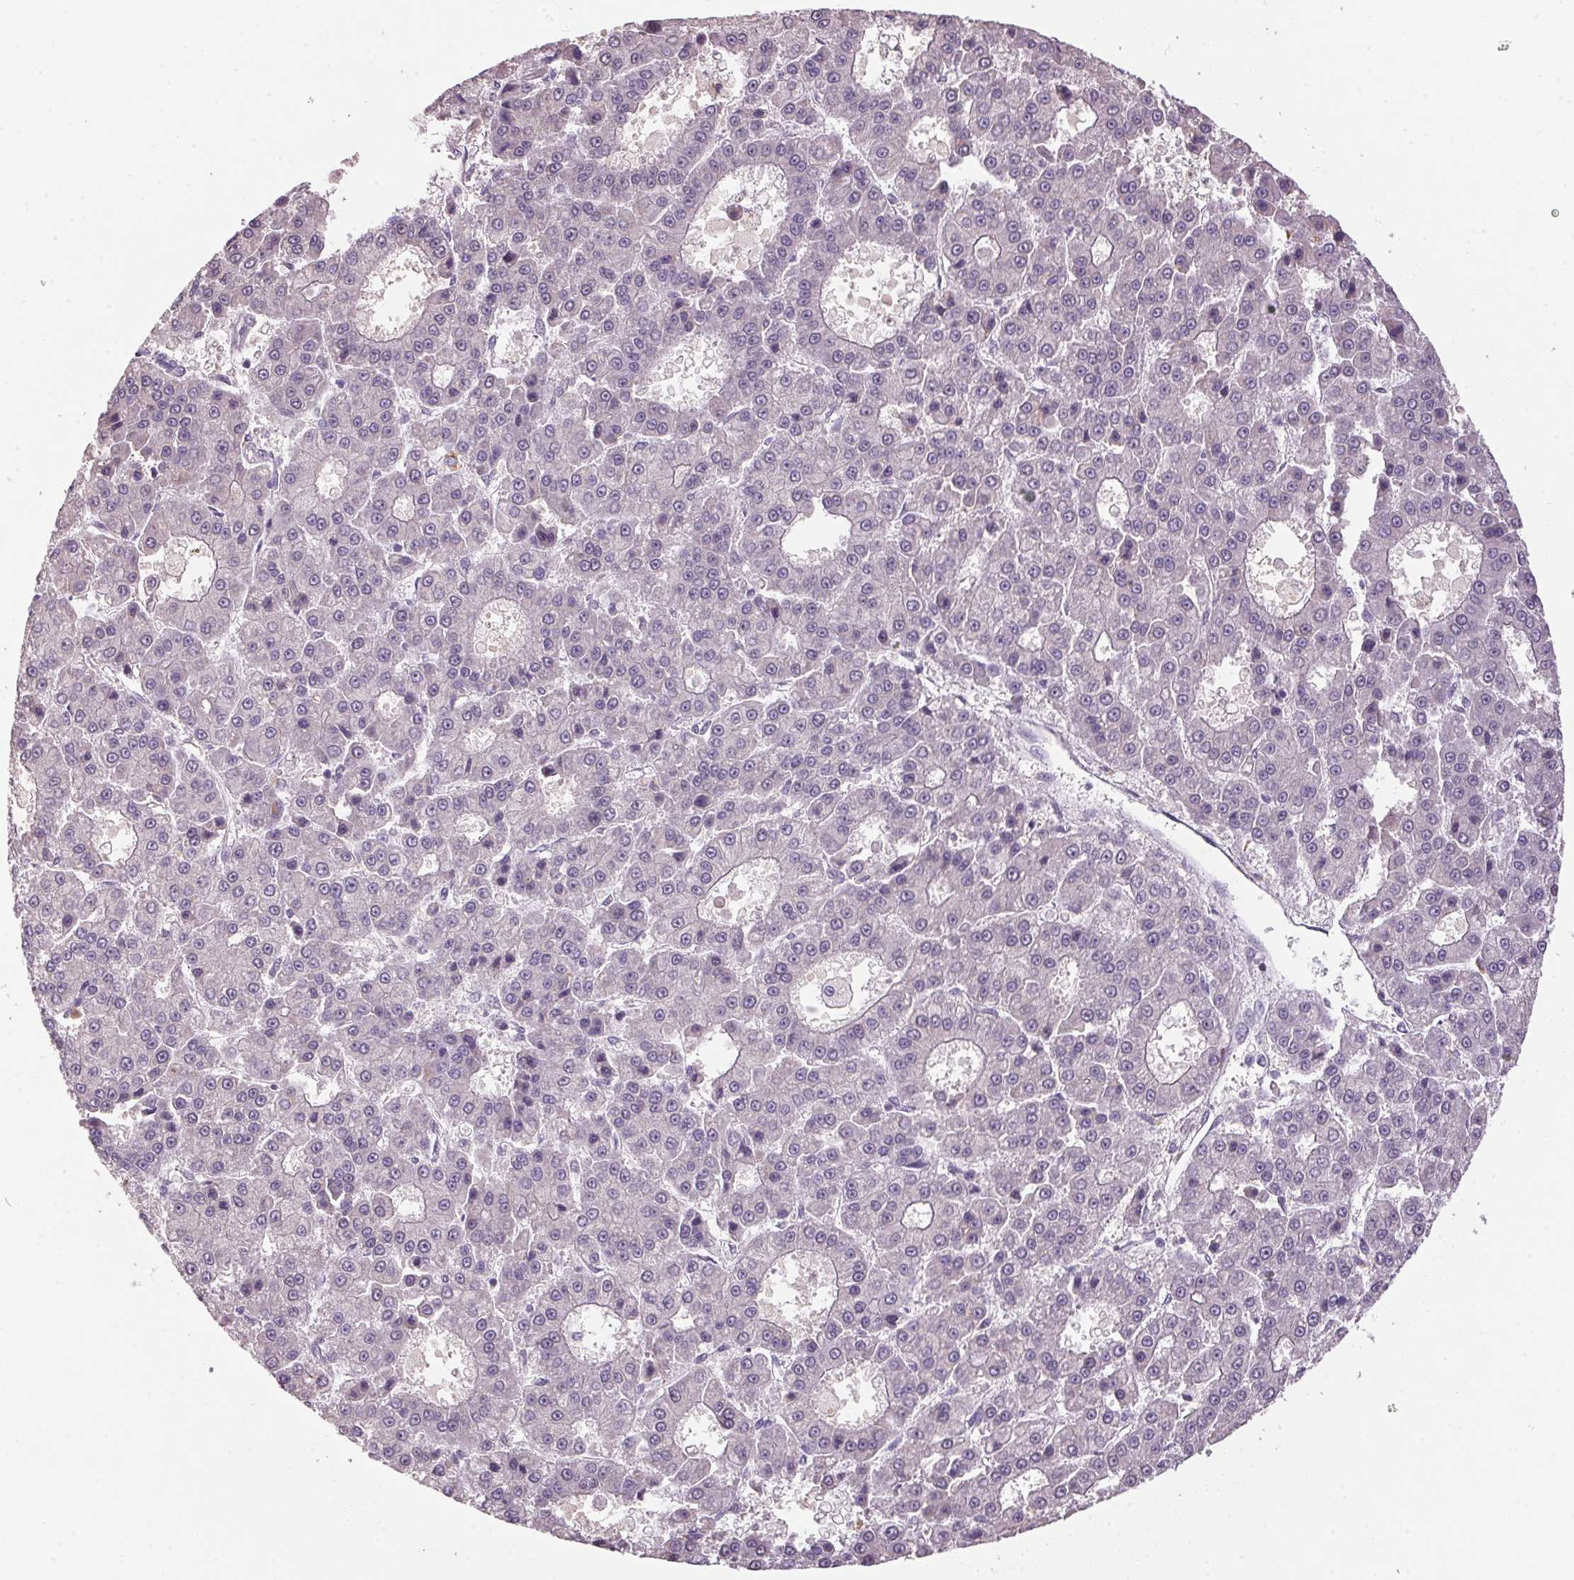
{"staining": {"intensity": "negative", "quantity": "none", "location": "none"}, "tissue": "liver cancer", "cell_type": "Tumor cells", "image_type": "cancer", "snomed": [{"axis": "morphology", "description": "Carcinoma, Hepatocellular, NOS"}, {"axis": "topography", "description": "Liver"}], "caption": "IHC image of human liver cancer (hepatocellular carcinoma) stained for a protein (brown), which reveals no expression in tumor cells.", "gene": "ZBTB4", "patient": {"sex": "male", "age": 70}}